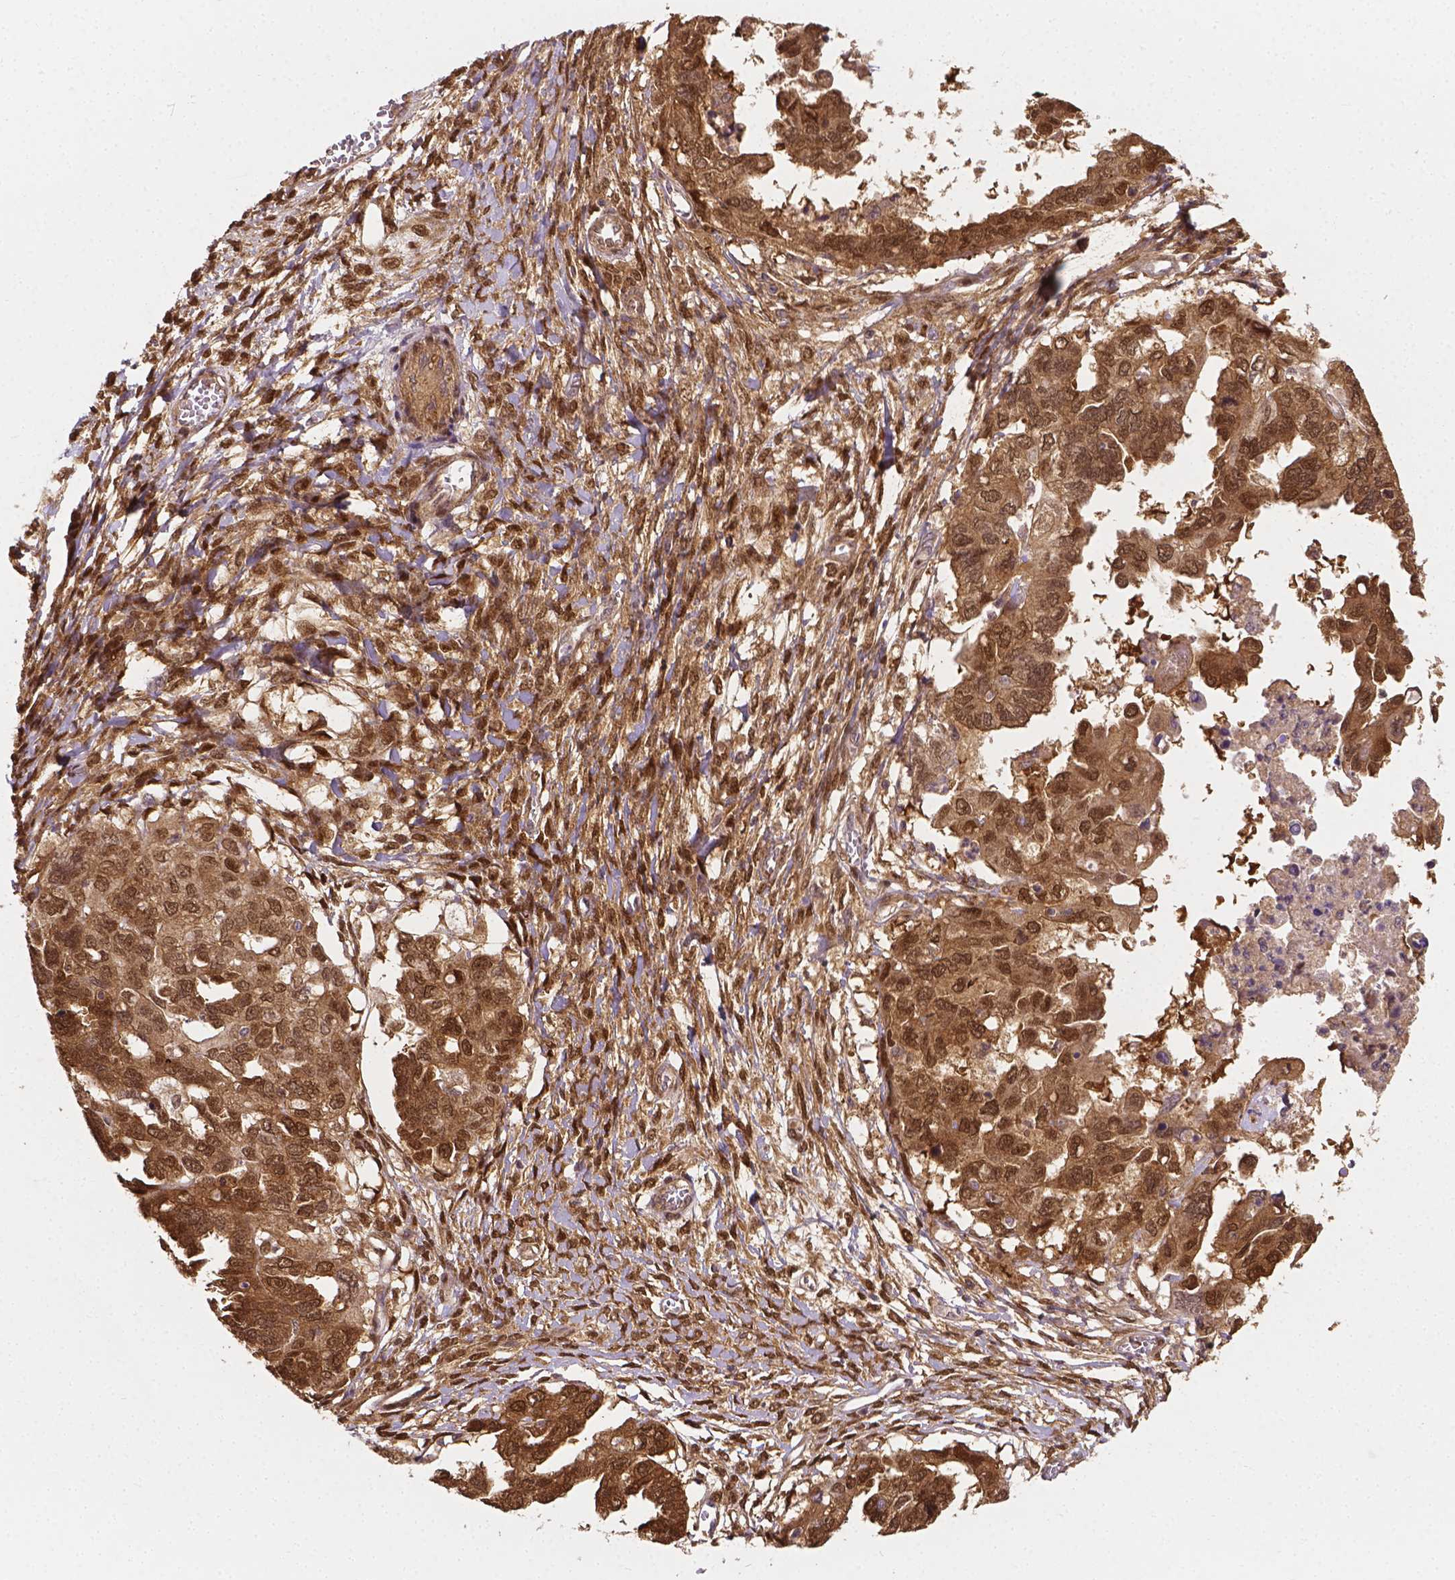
{"staining": {"intensity": "moderate", "quantity": ">75%", "location": "cytoplasmic/membranous,nuclear"}, "tissue": "ovarian cancer", "cell_type": "Tumor cells", "image_type": "cancer", "snomed": [{"axis": "morphology", "description": "Cystadenocarcinoma, serous, NOS"}, {"axis": "topography", "description": "Ovary"}], "caption": "IHC micrograph of neoplastic tissue: human ovarian cancer stained using IHC reveals medium levels of moderate protein expression localized specifically in the cytoplasmic/membranous and nuclear of tumor cells, appearing as a cytoplasmic/membranous and nuclear brown color.", "gene": "YAP1", "patient": {"sex": "female", "age": 53}}